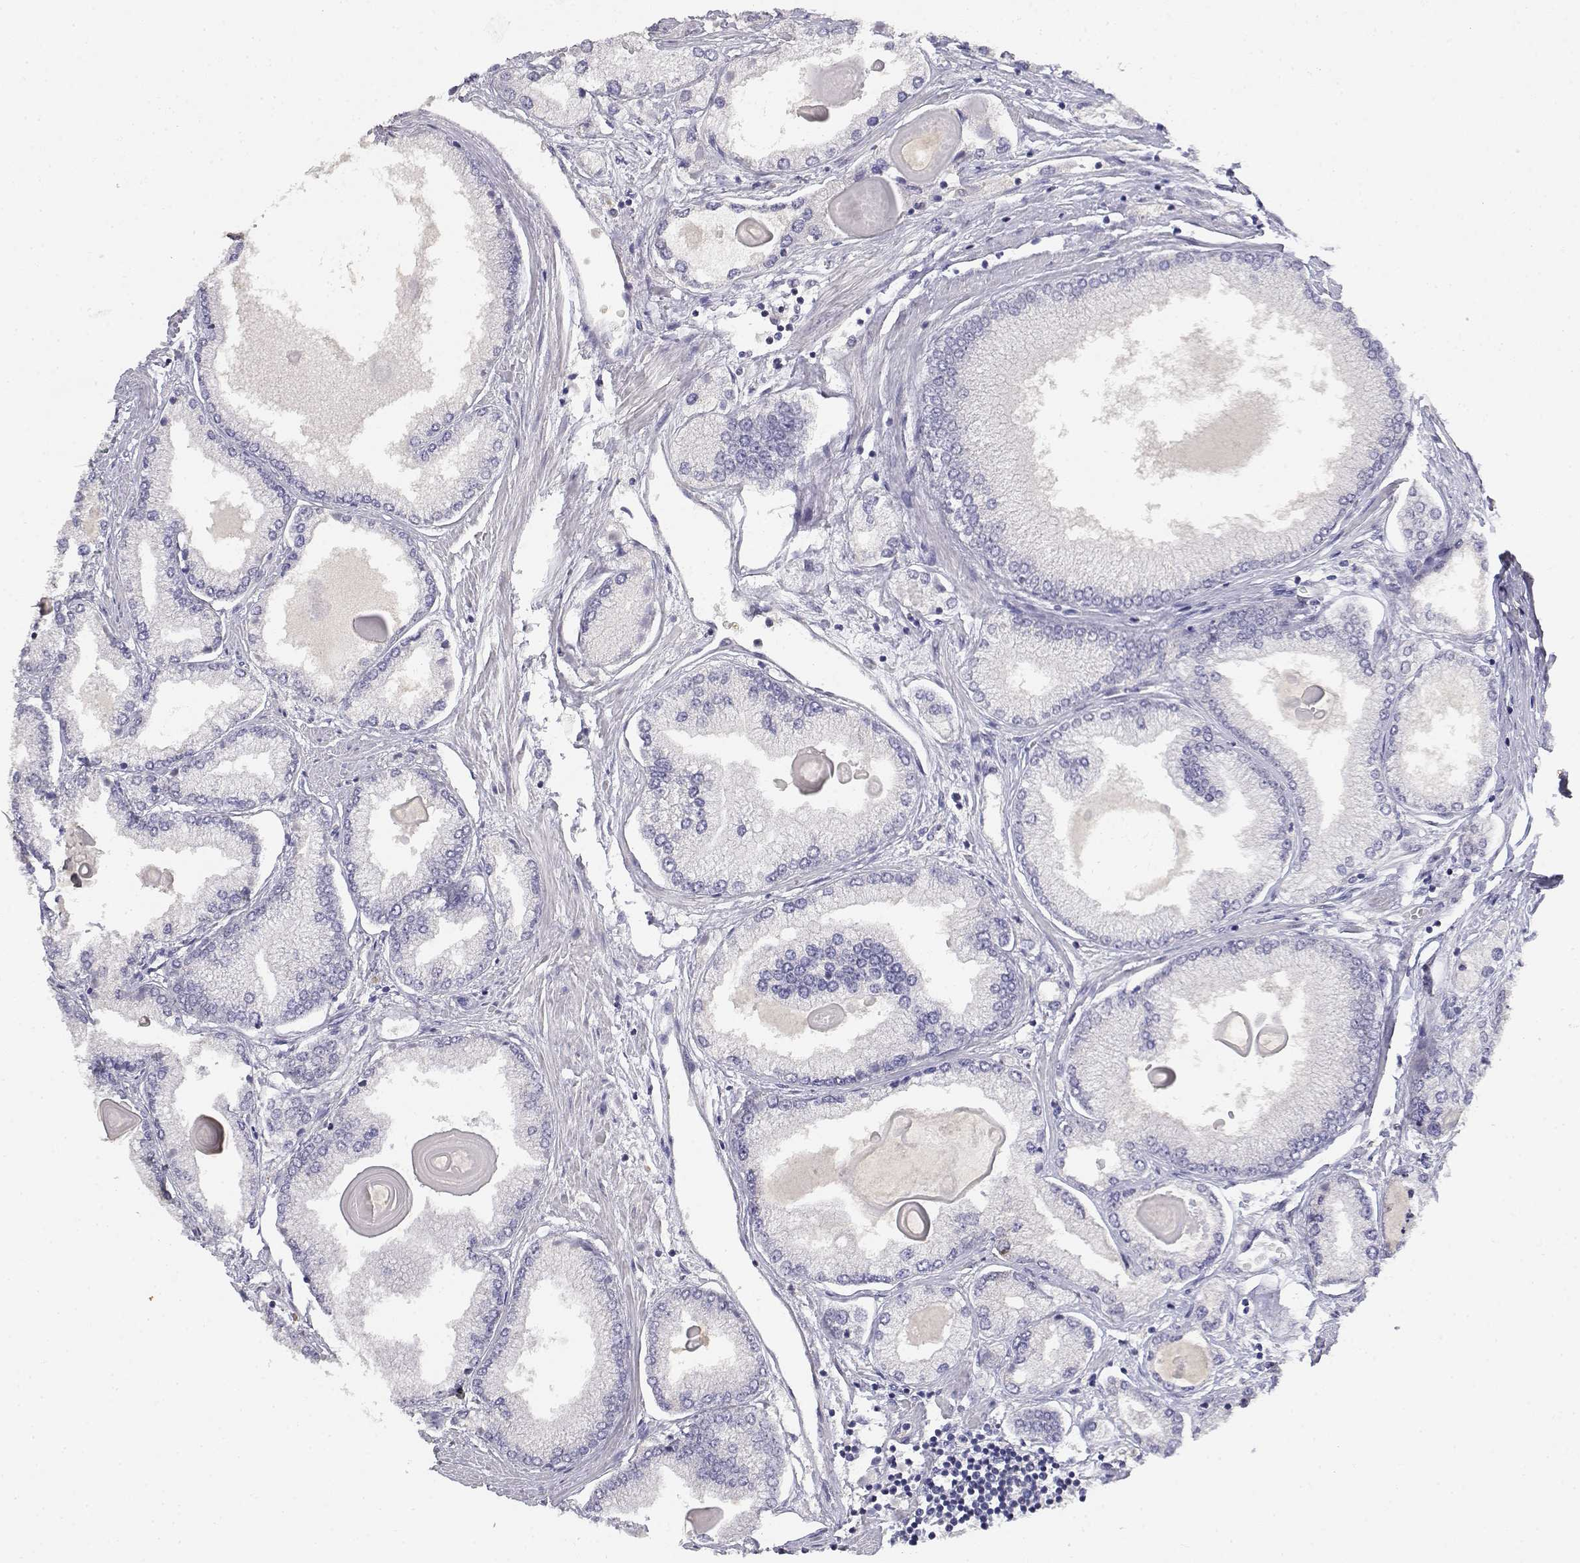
{"staining": {"intensity": "negative", "quantity": "none", "location": "none"}, "tissue": "prostate cancer", "cell_type": "Tumor cells", "image_type": "cancer", "snomed": [{"axis": "morphology", "description": "Adenocarcinoma, High grade"}, {"axis": "topography", "description": "Prostate"}], "caption": "Tumor cells are negative for protein expression in human high-grade adenocarcinoma (prostate).", "gene": "ADA", "patient": {"sex": "male", "age": 68}}